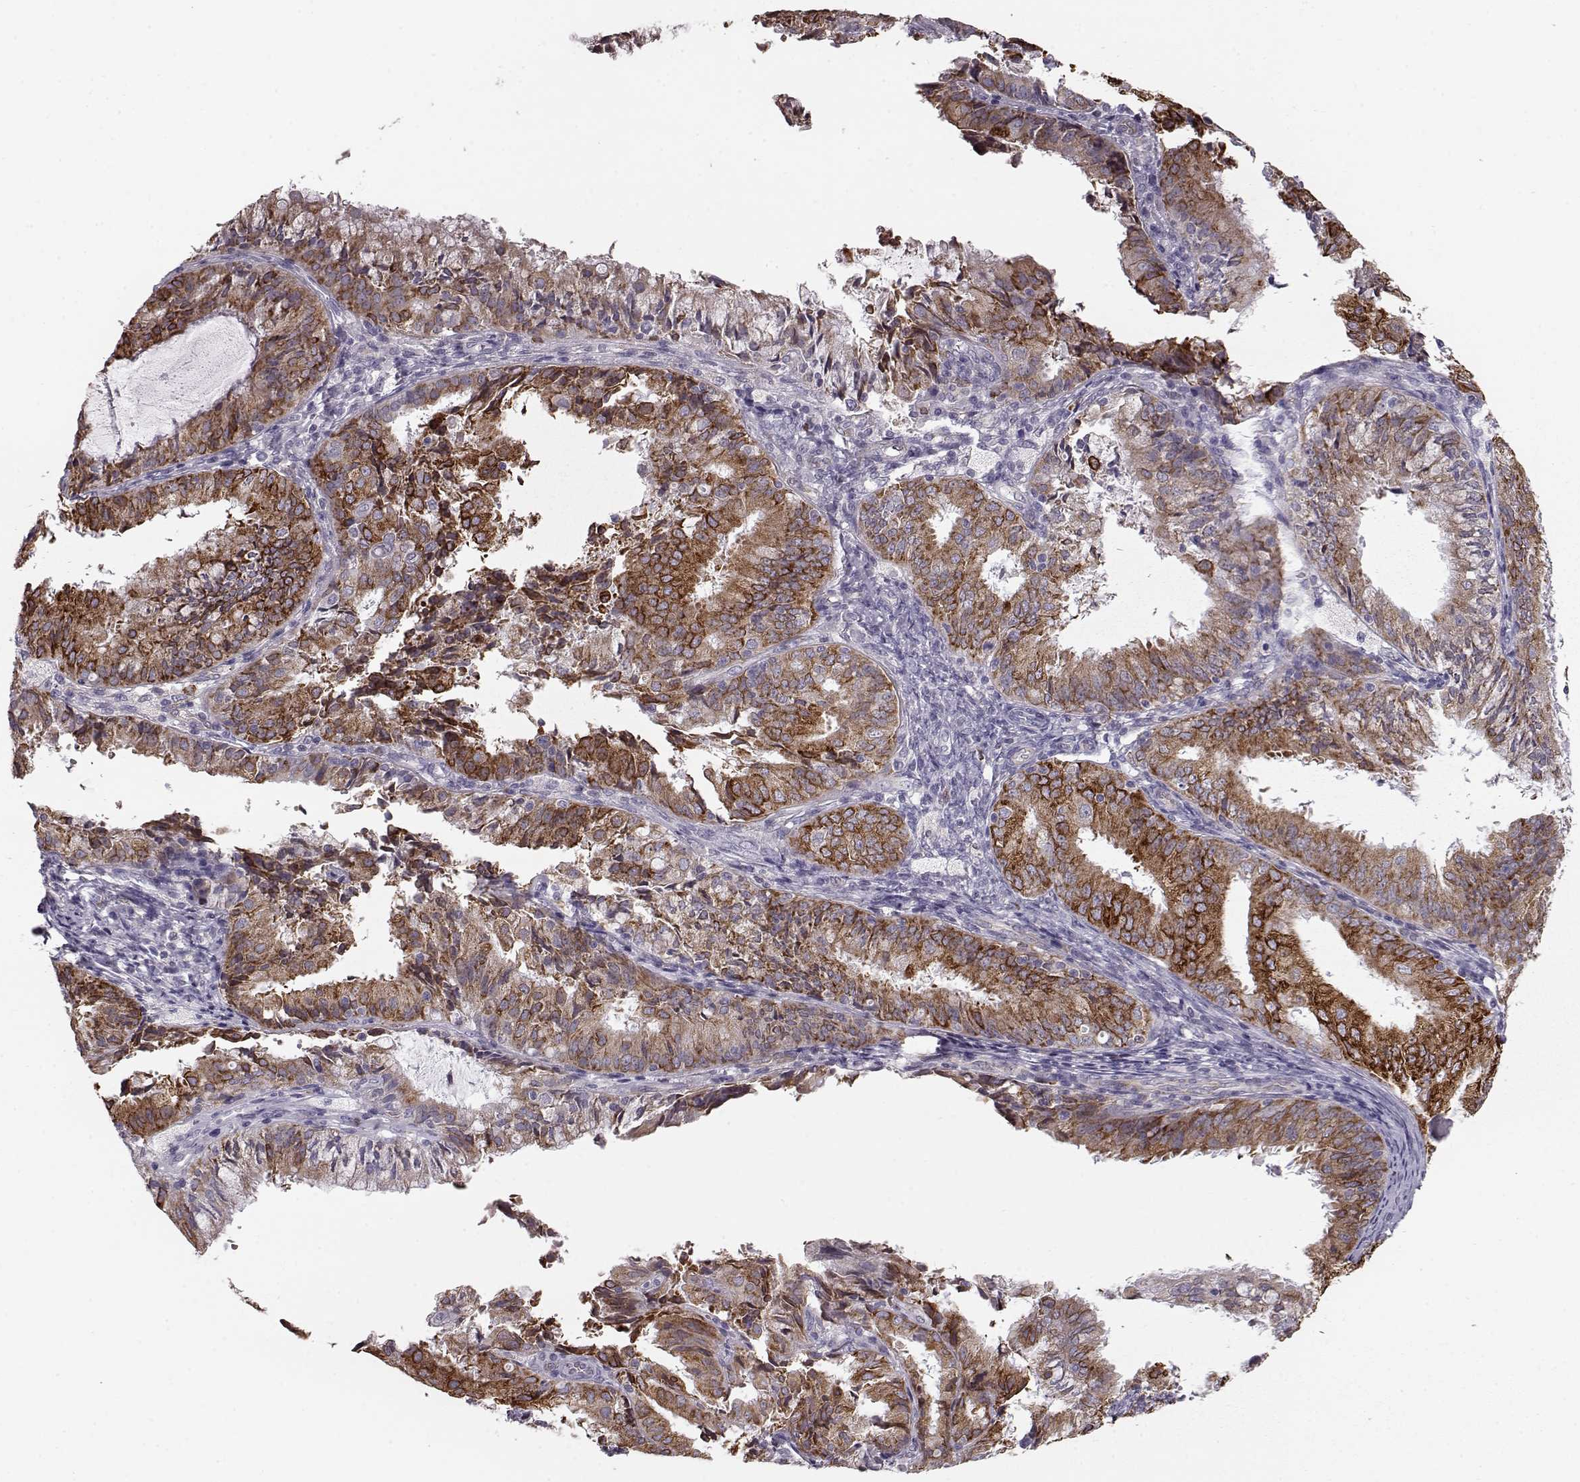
{"staining": {"intensity": "strong", "quantity": ">75%", "location": "cytoplasmic/membranous"}, "tissue": "endometrial cancer", "cell_type": "Tumor cells", "image_type": "cancer", "snomed": [{"axis": "morphology", "description": "Adenocarcinoma, NOS"}, {"axis": "topography", "description": "Endometrium"}], "caption": "A high amount of strong cytoplasmic/membranous expression is seen in approximately >75% of tumor cells in endometrial cancer (adenocarcinoma) tissue.", "gene": "ELOVL5", "patient": {"sex": "female", "age": 57}}